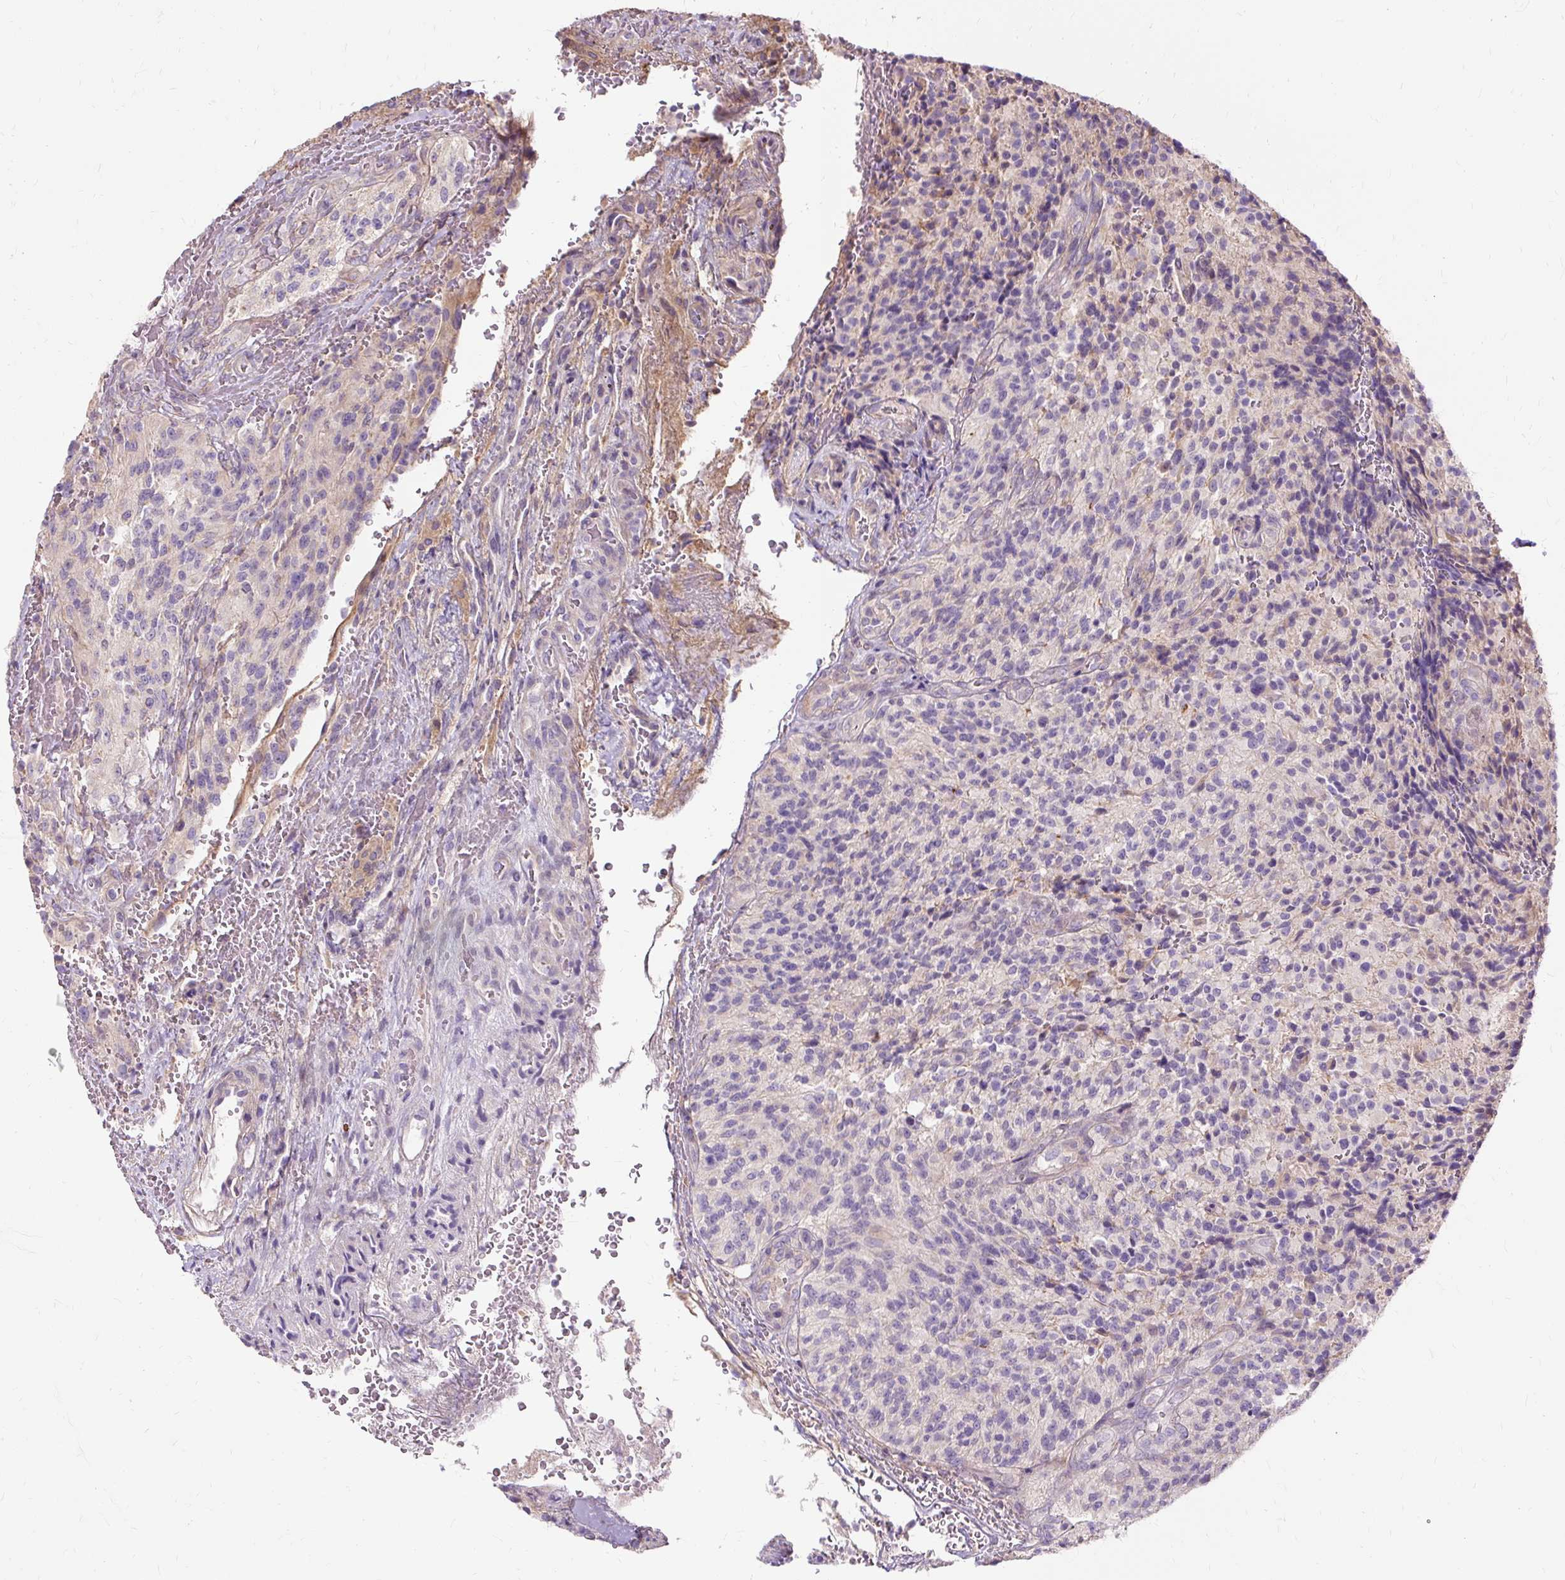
{"staining": {"intensity": "negative", "quantity": "none", "location": "none"}, "tissue": "glioma", "cell_type": "Tumor cells", "image_type": "cancer", "snomed": [{"axis": "morphology", "description": "Normal tissue, NOS"}, {"axis": "morphology", "description": "Glioma, malignant, High grade"}, {"axis": "topography", "description": "Cerebral cortex"}], "caption": "An image of malignant high-grade glioma stained for a protein exhibits no brown staining in tumor cells.", "gene": "TSPAN8", "patient": {"sex": "male", "age": 56}}